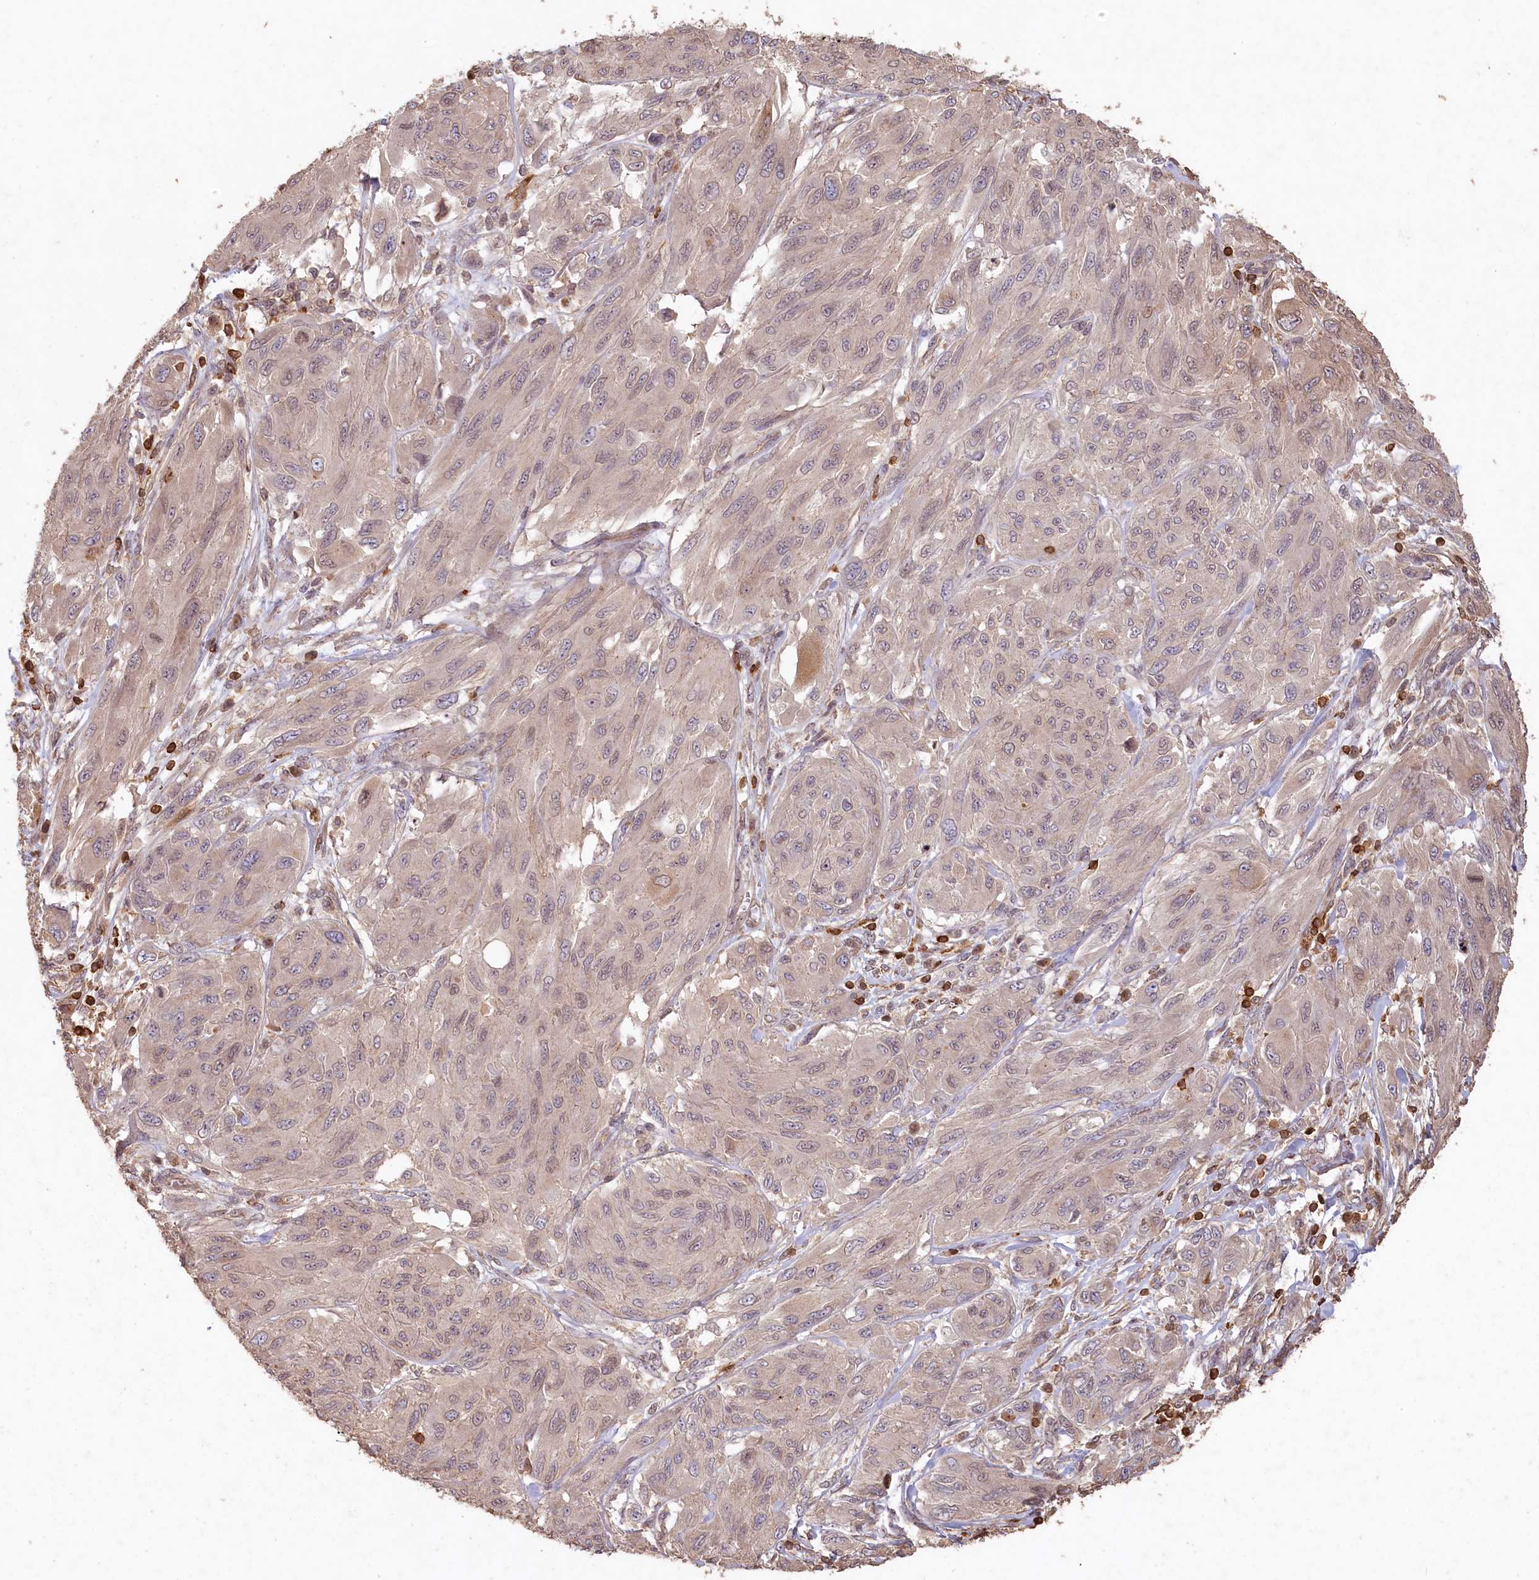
{"staining": {"intensity": "weak", "quantity": "<25%", "location": "cytoplasmic/membranous"}, "tissue": "melanoma", "cell_type": "Tumor cells", "image_type": "cancer", "snomed": [{"axis": "morphology", "description": "Malignant melanoma, NOS"}, {"axis": "topography", "description": "Skin"}], "caption": "DAB (3,3'-diaminobenzidine) immunohistochemical staining of human melanoma demonstrates no significant staining in tumor cells. The staining is performed using DAB (3,3'-diaminobenzidine) brown chromogen with nuclei counter-stained in using hematoxylin.", "gene": "MADD", "patient": {"sex": "female", "age": 91}}